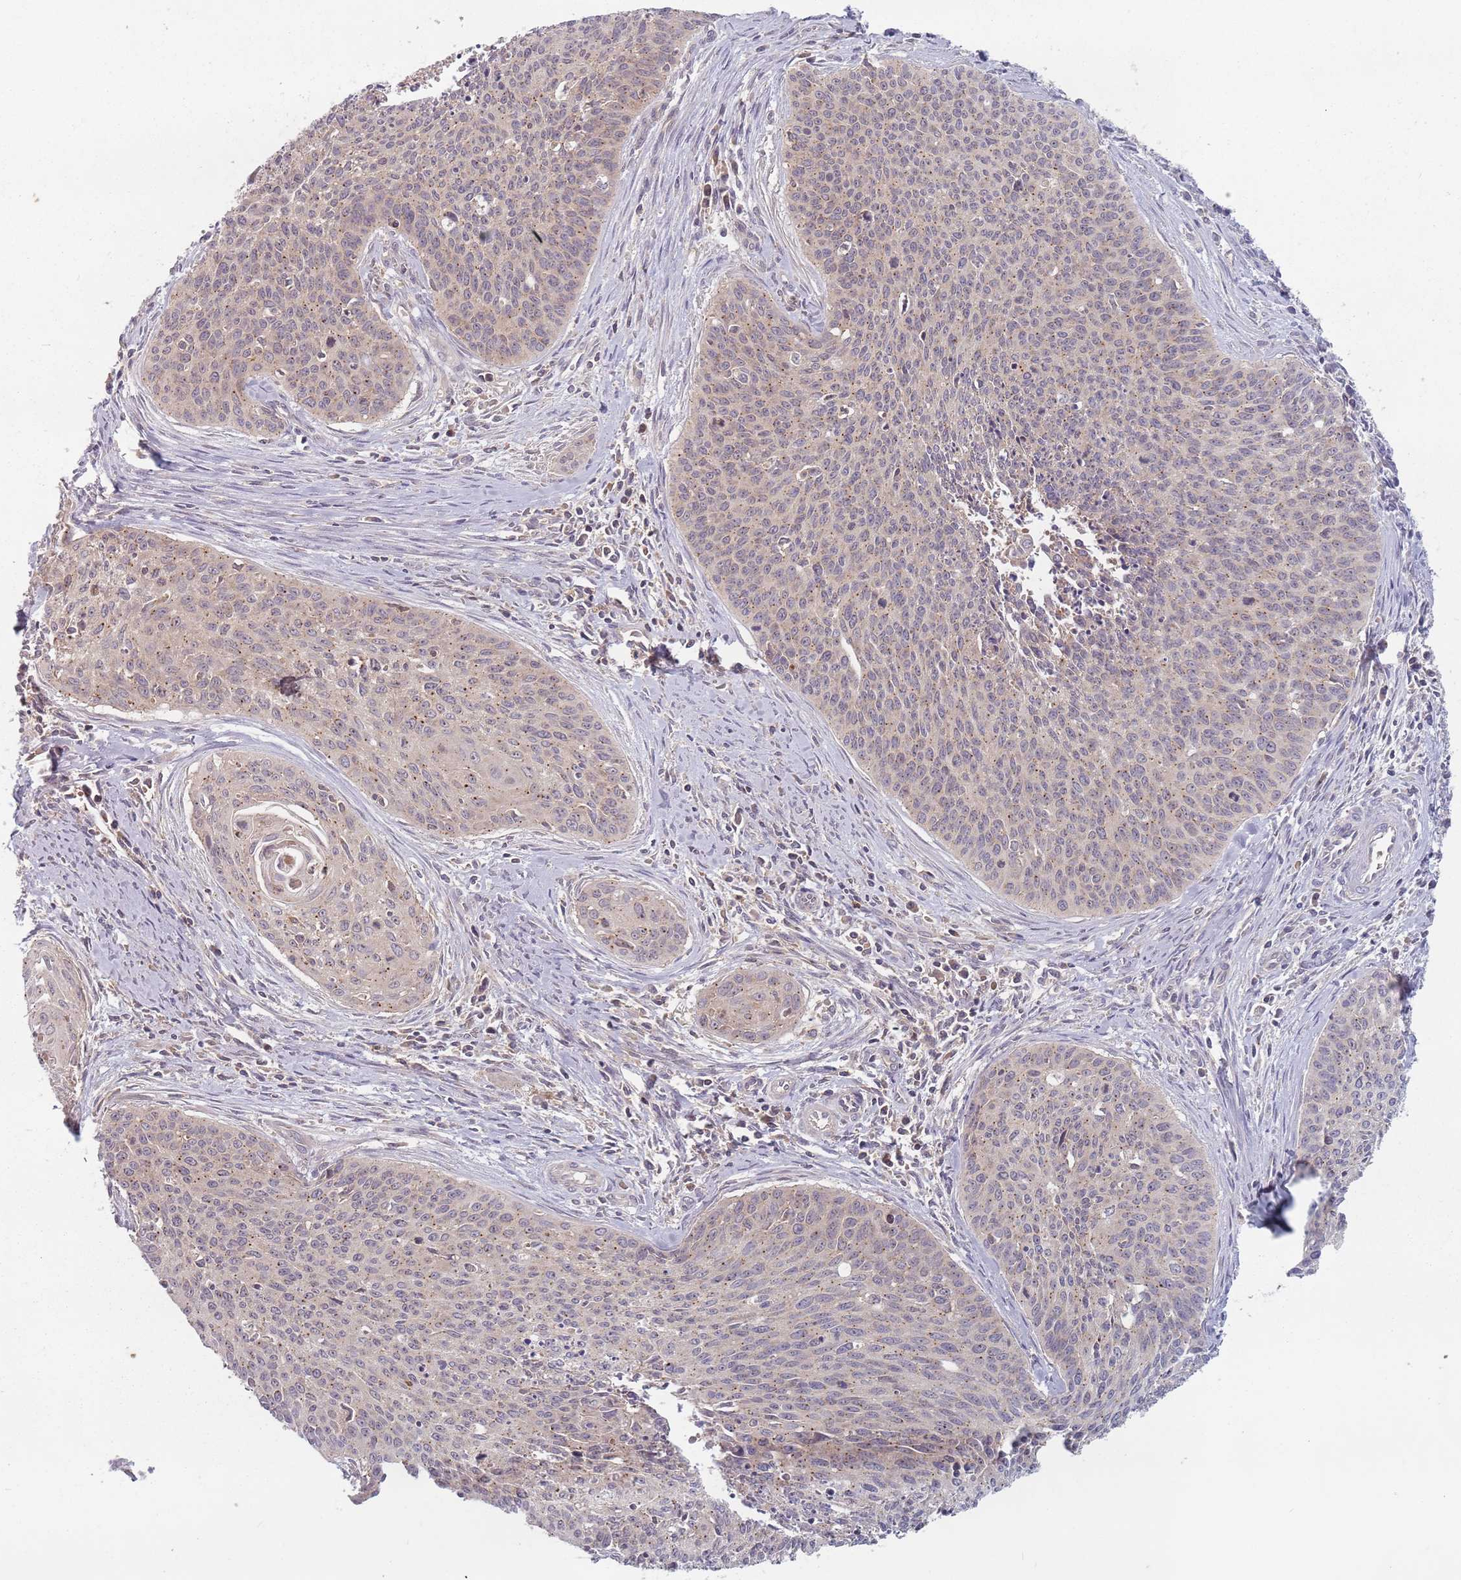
{"staining": {"intensity": "weak", "quantity": "<25%", "location": "cytoplasmic/membranous"}, "tissue": "cervical cancer", "cell_type": "Tumor cells", "image_type": "cancer", "snomed": [{"axis": "morphology", "description": "Squamous cell carcinoma, NOS"}, {"axis": "topography", "description": "Cervix"}], "caption": "Cervical cancer (squamous cell carcinoma) stained for a protein using IHC exhibits no staining tumor cells.", "gene": "ASB13", "patient": {"sex": "female", "age": 55}}